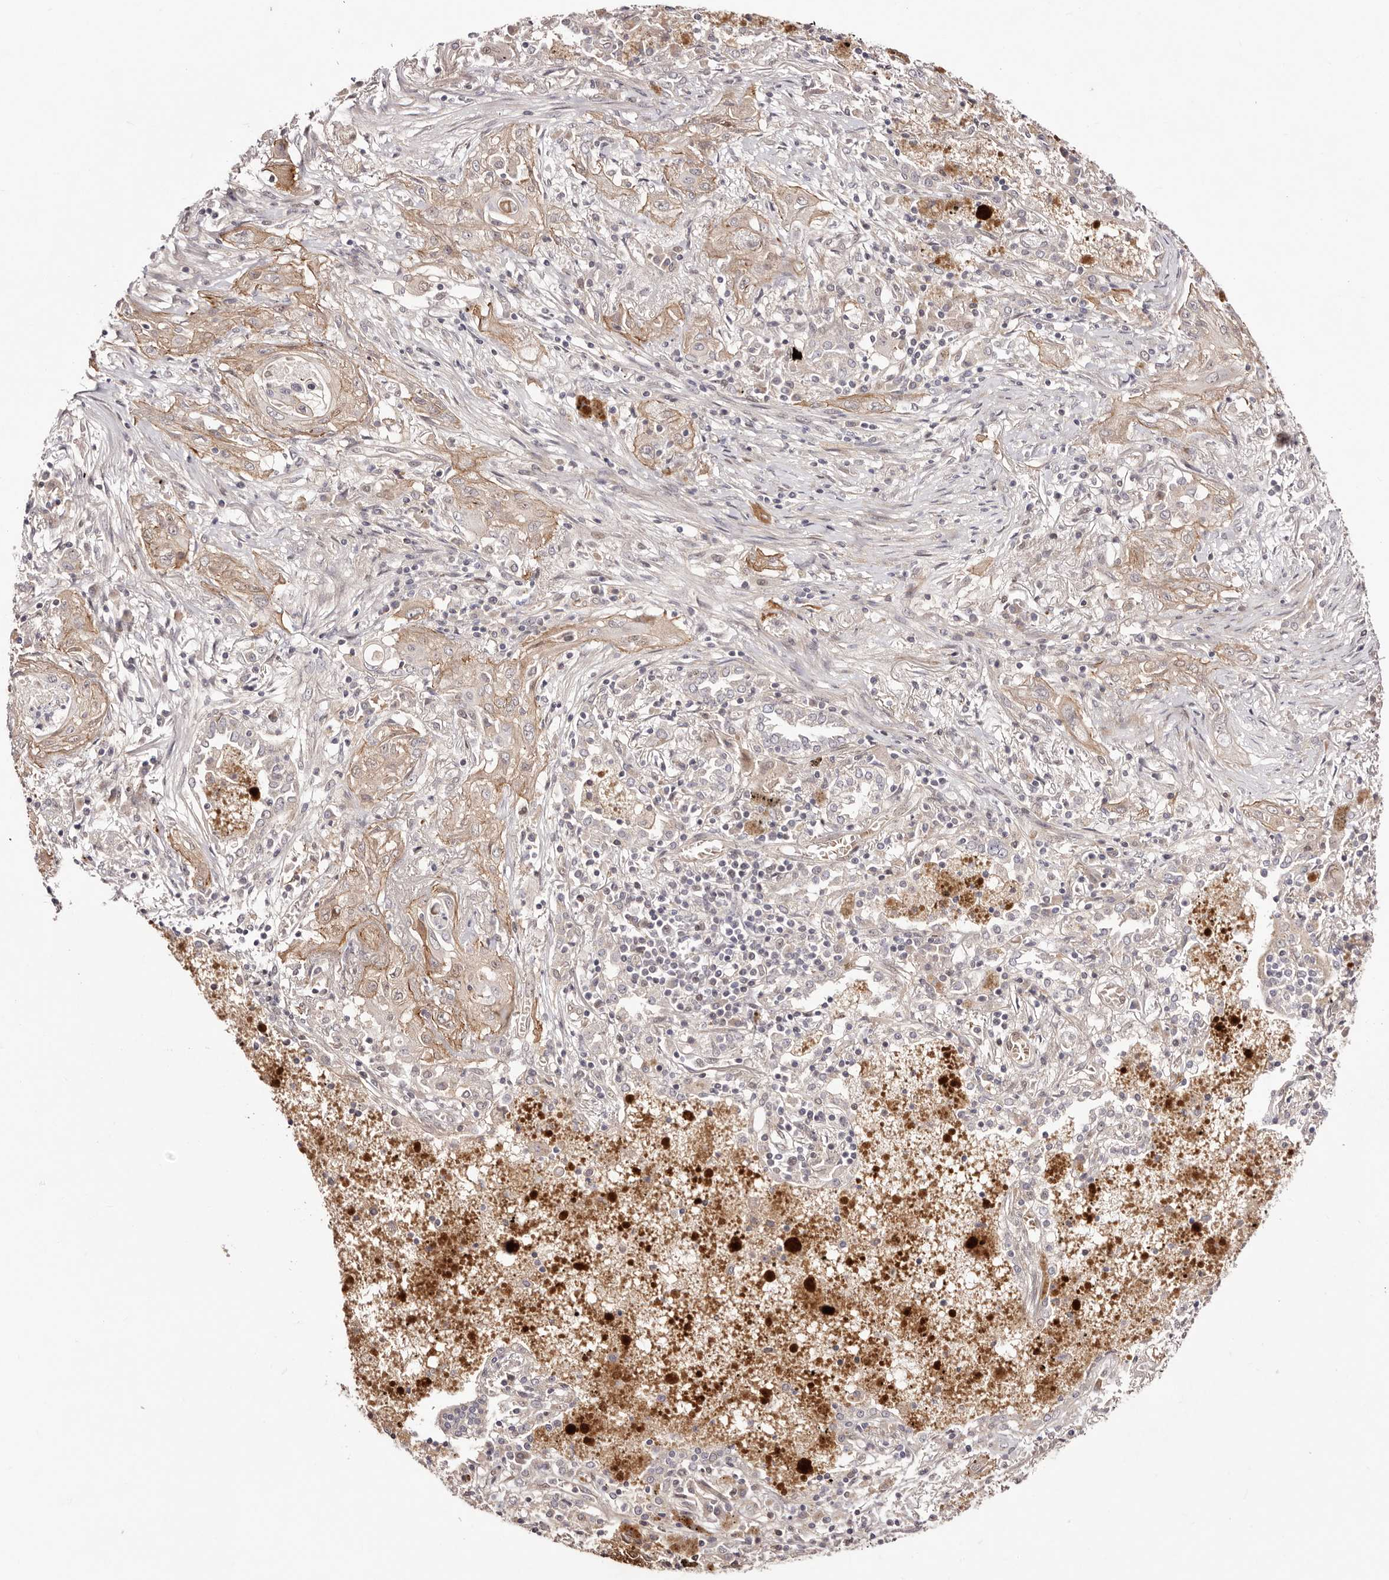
{"staining": {"intensity": "weak", "quantity": "<25%", "location": "cytoplasmic/membranous"}, "tissue": "lung cancer", "cell_type": "Tumor cells", "image_type": "cancer", "snomed": [{"axis": "morphology", "description": "Squamous cell carcinoma, NOS"}, {"axis": "topography", "description": "Lung"}], "caption": "DAB immunohistochemical staining of lung squamous cell carcinoma exhibits no significant staining in tumor cells.", "gene": "EGR3", "patient": {"sex": "female", "age": 47}}